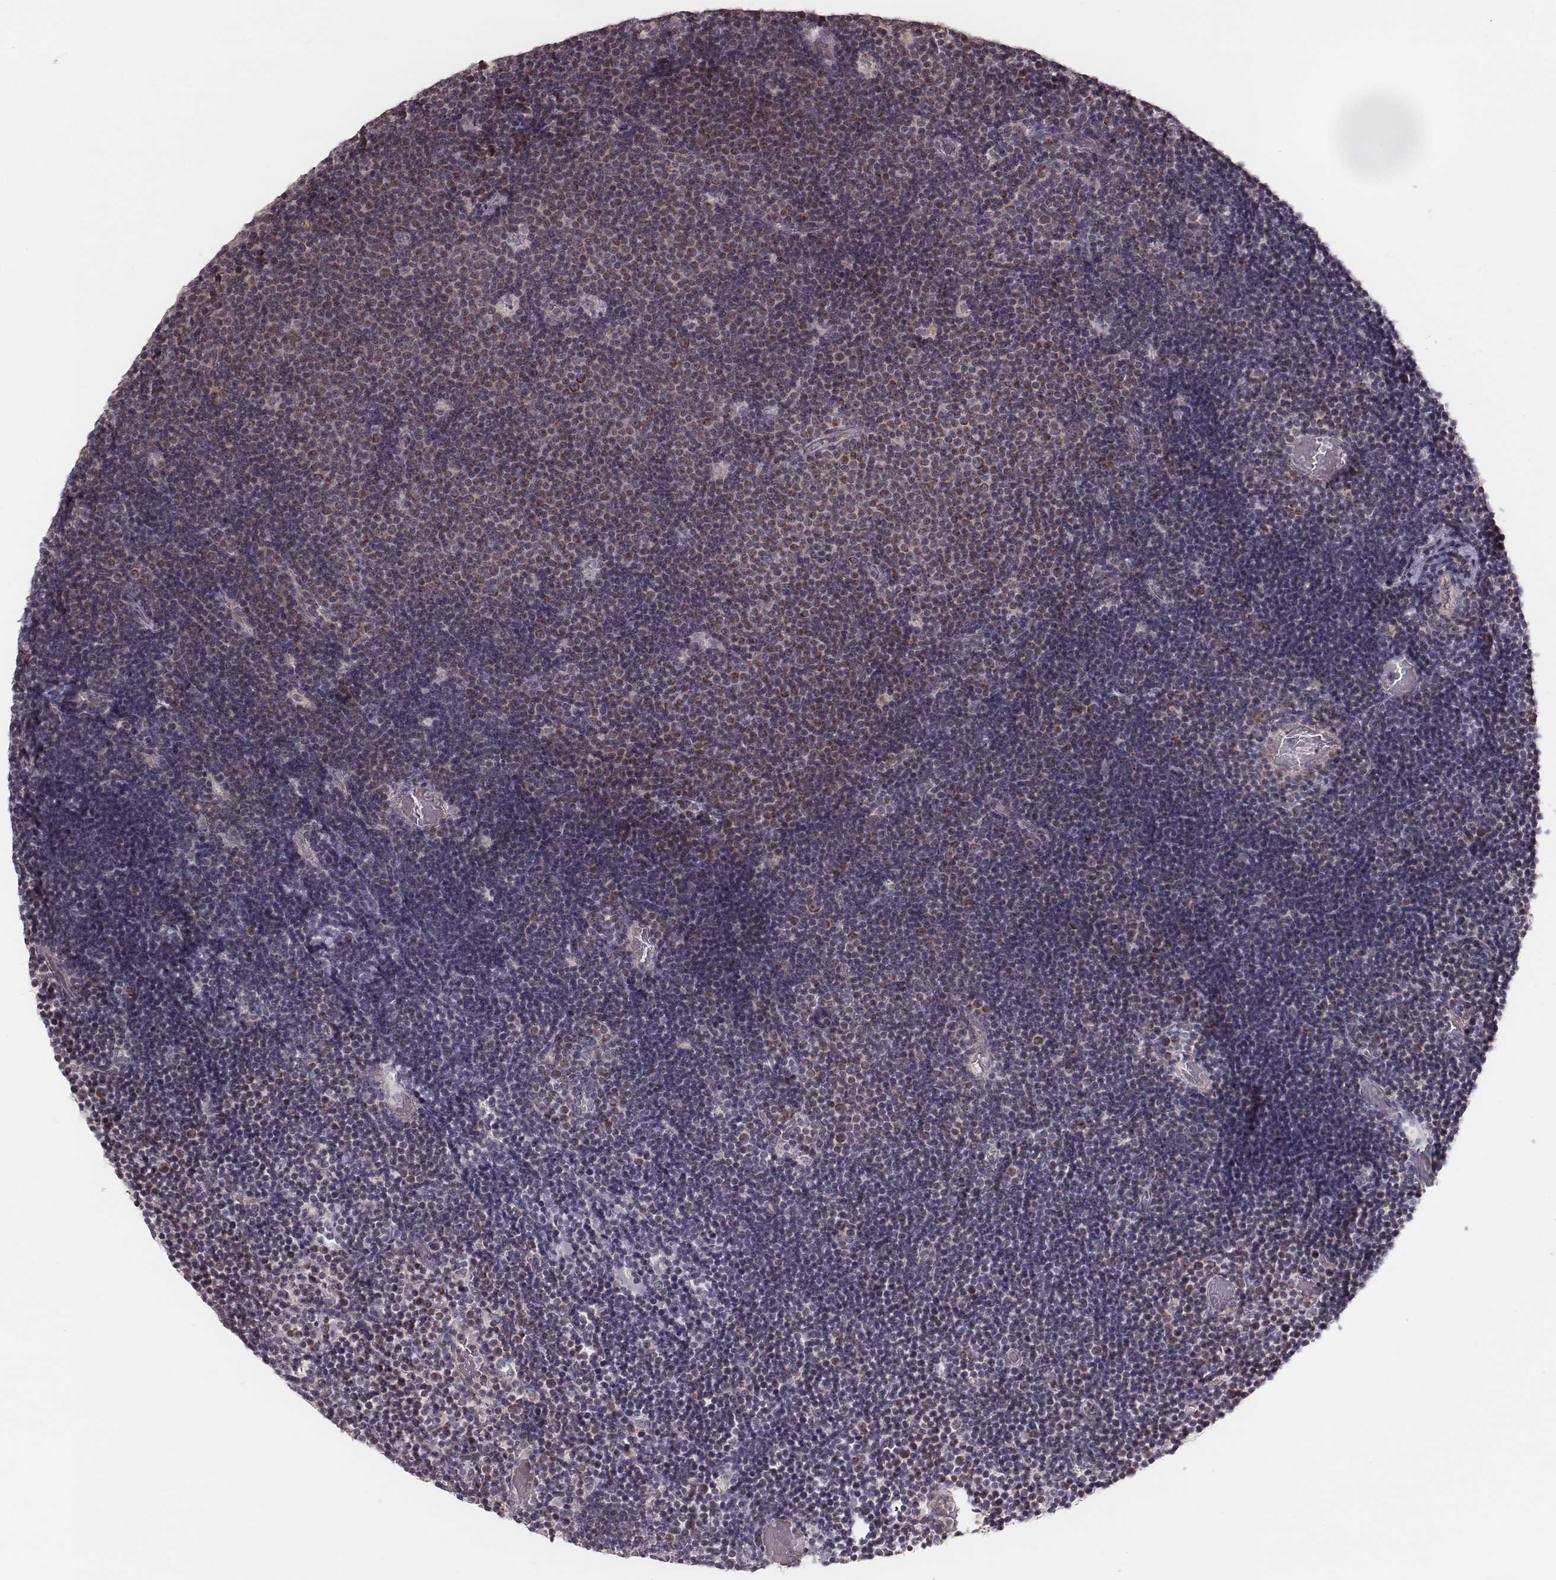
{"staining": {"intensity": "moderate", "quantity": "<25%", "location": "cytoplasmic/membranous"}, "tissue": "lymphoma", "cell_type": "Tumor cells", "image_type": "cancer", "snomed": [{"axis": "morphology", "description": "Malignant lymphoma, non-Hodgkin's type, Low grade"}, {"axis": "topography", "description": "Brain"}], "caption": "Lymphoma was stained to show a protein in brown. There is low levels of moderate cytoplasmic/membranous positivity in approximately <25% of tumor cells. Immunohistochemistry (ihc) stains the protein of interest in brown and the nuclei are stained blue.", "gene": "MRPS27", "patient": {"sex": "female", "age": 66}}